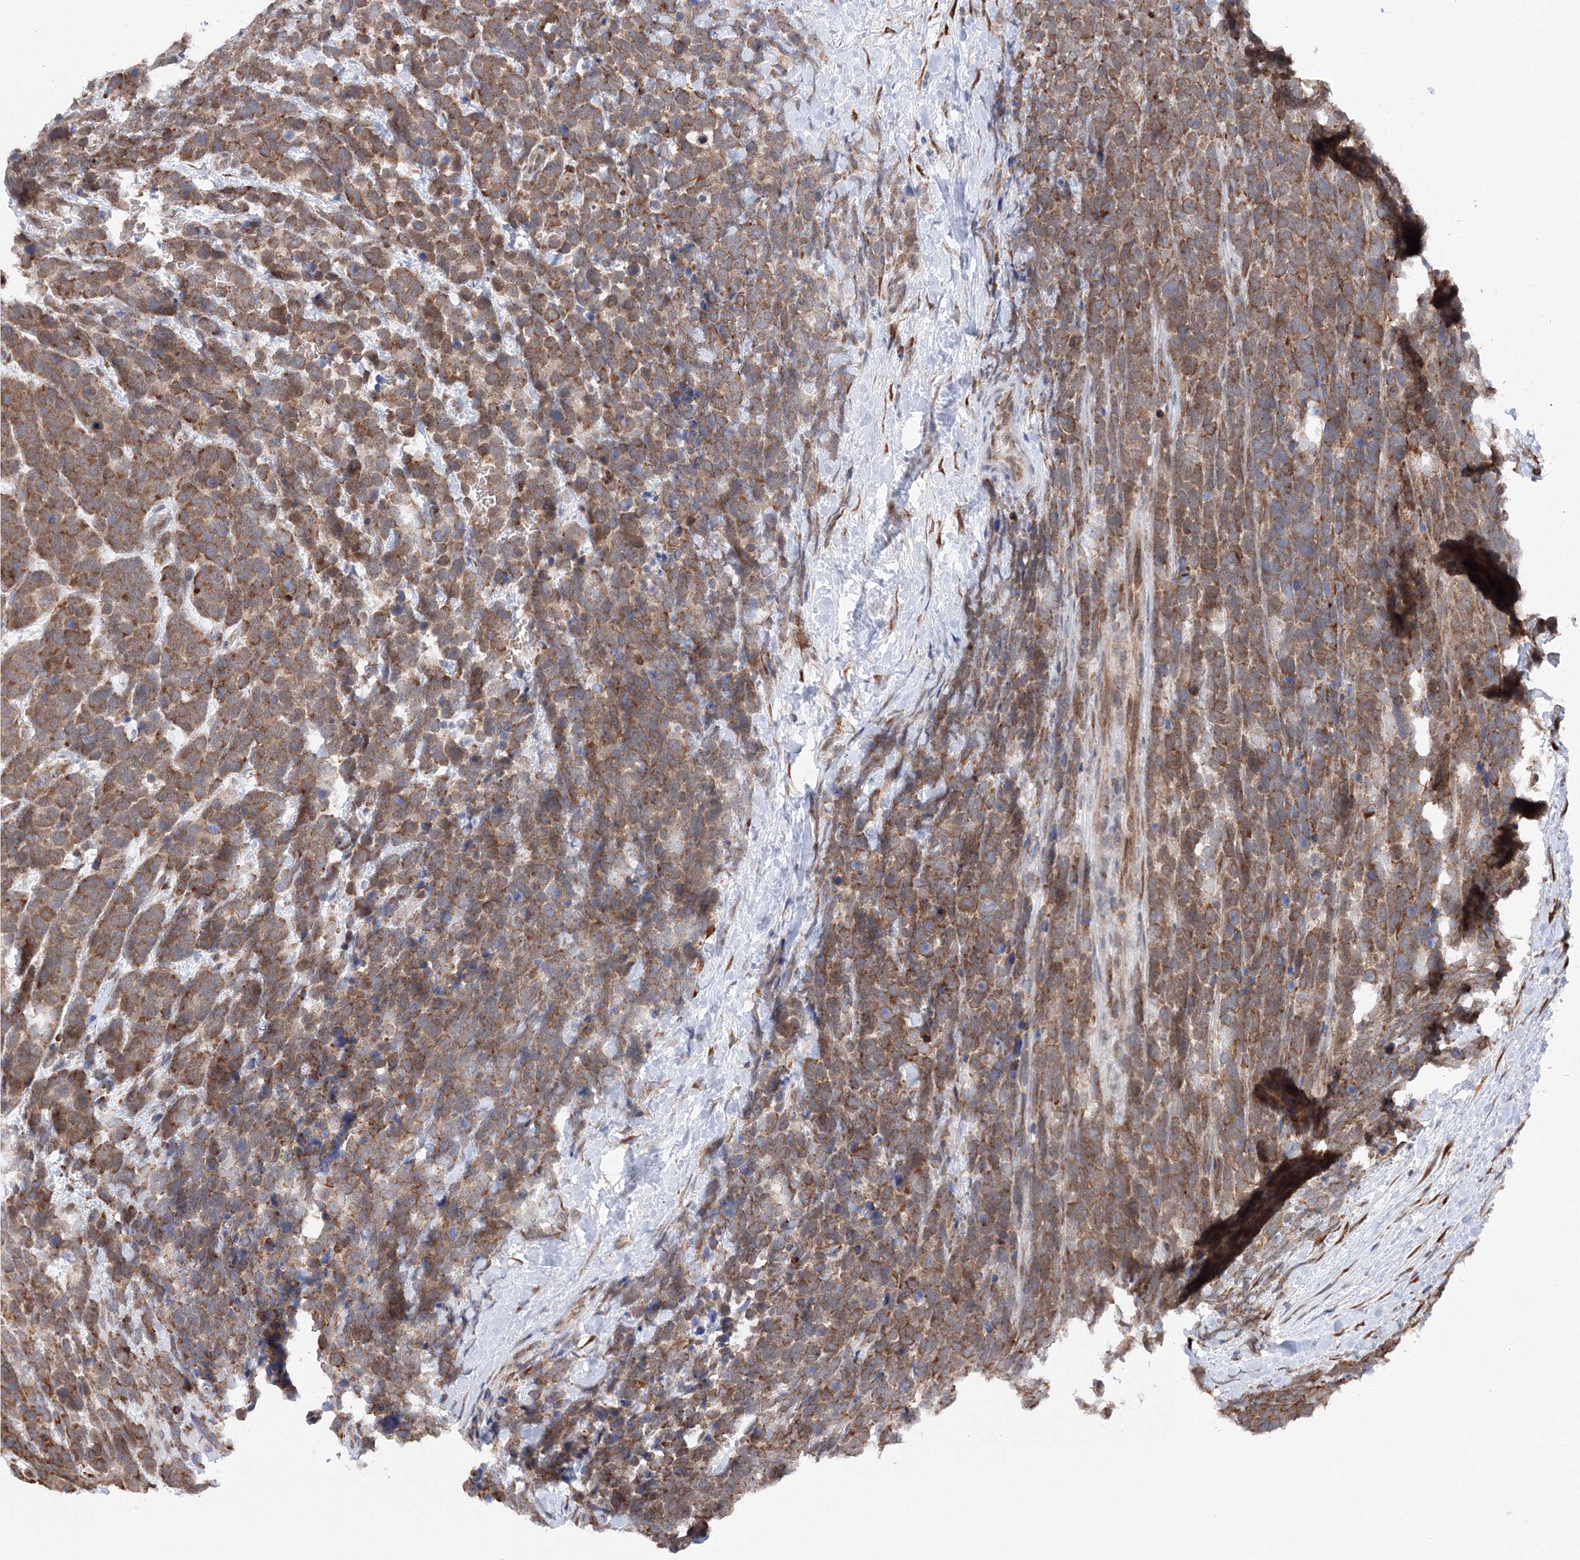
{"staining": {"intensity": "strong", "quantity": ">75%", "location": "cytoplasmic/membranous"}, "tissue": "urothelial cancer", "cell_type": "Tumor cells", "image_type": "cancer", "snomed": [{"axis": "morphology", "description": "Urothelial carcinoma, High grade"}, {"axis": "topography", "description": "Urinary bladder"}], "caption": "A photomicrograph of urothelial cancer stained for a protein reveals strong cytoplasmic/membranous brown staining in tumor cells.", "gene": "DIS3L2", "patient": {"sex": "female", "age": 82}}